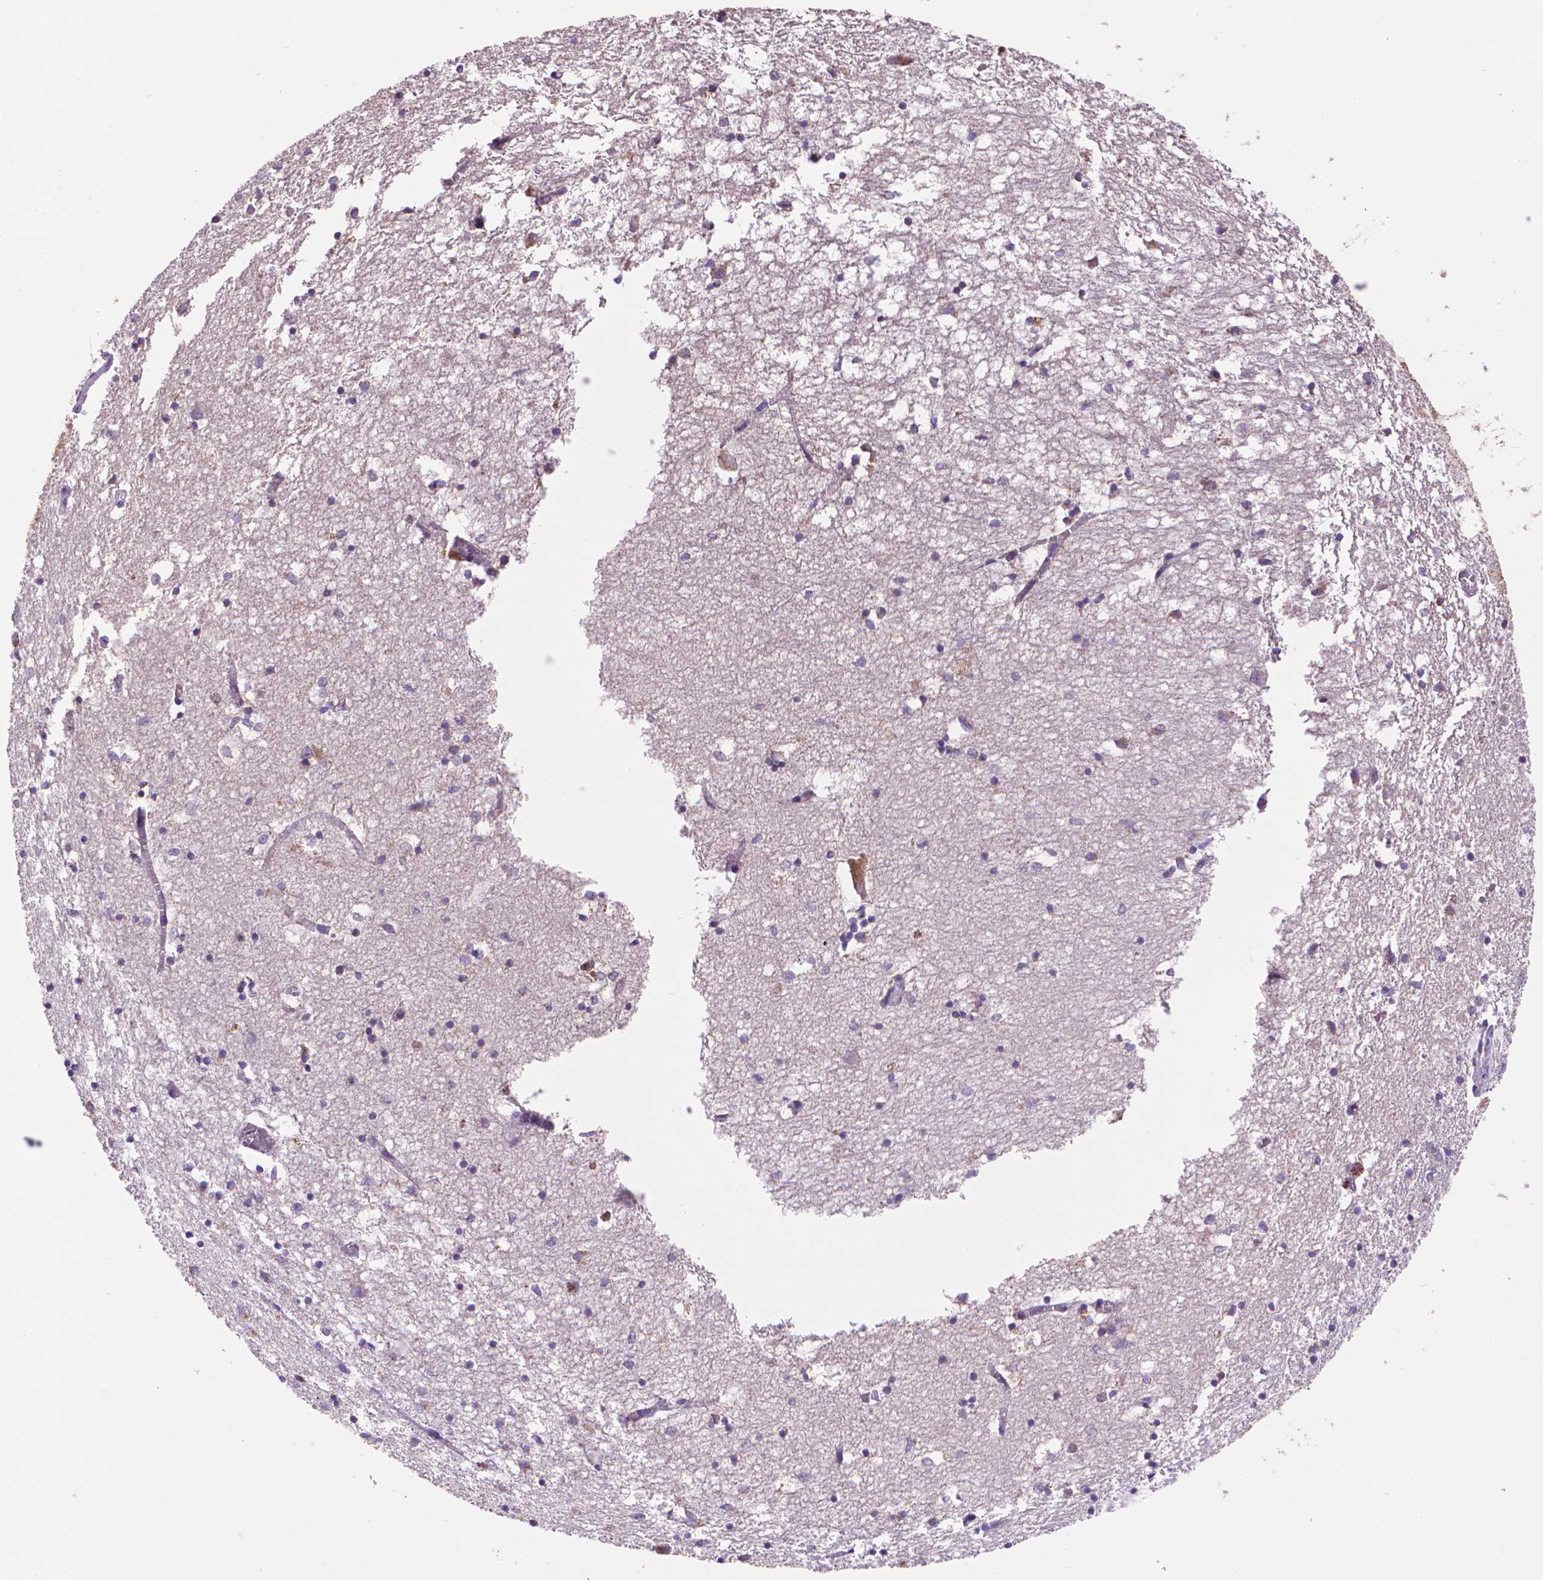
{"staining": {"intensity": "weak", "quantity": "<25%", "location": "cytoplasmic/membranous"}, "tissue": "hippocampus", "cell_type": "Glial cells", "image_type": "normal", "snomed": [{"axis": "morphology", "description": "Normal tissue, NOS"}, {"axis": "topography", "description": "Lateral ventricle wall"}, {"axis": "topography", "description": "Hippocampus"}], "caption": "IHC image of normal hippocampus: human hippocampus stained with DAB displays no significant protein positivity in glial cells. (DAB immunohistochemistry (IHC), high magnification).", "gene": "GLB1", "patient": {"sex": "female", "age": 63}}